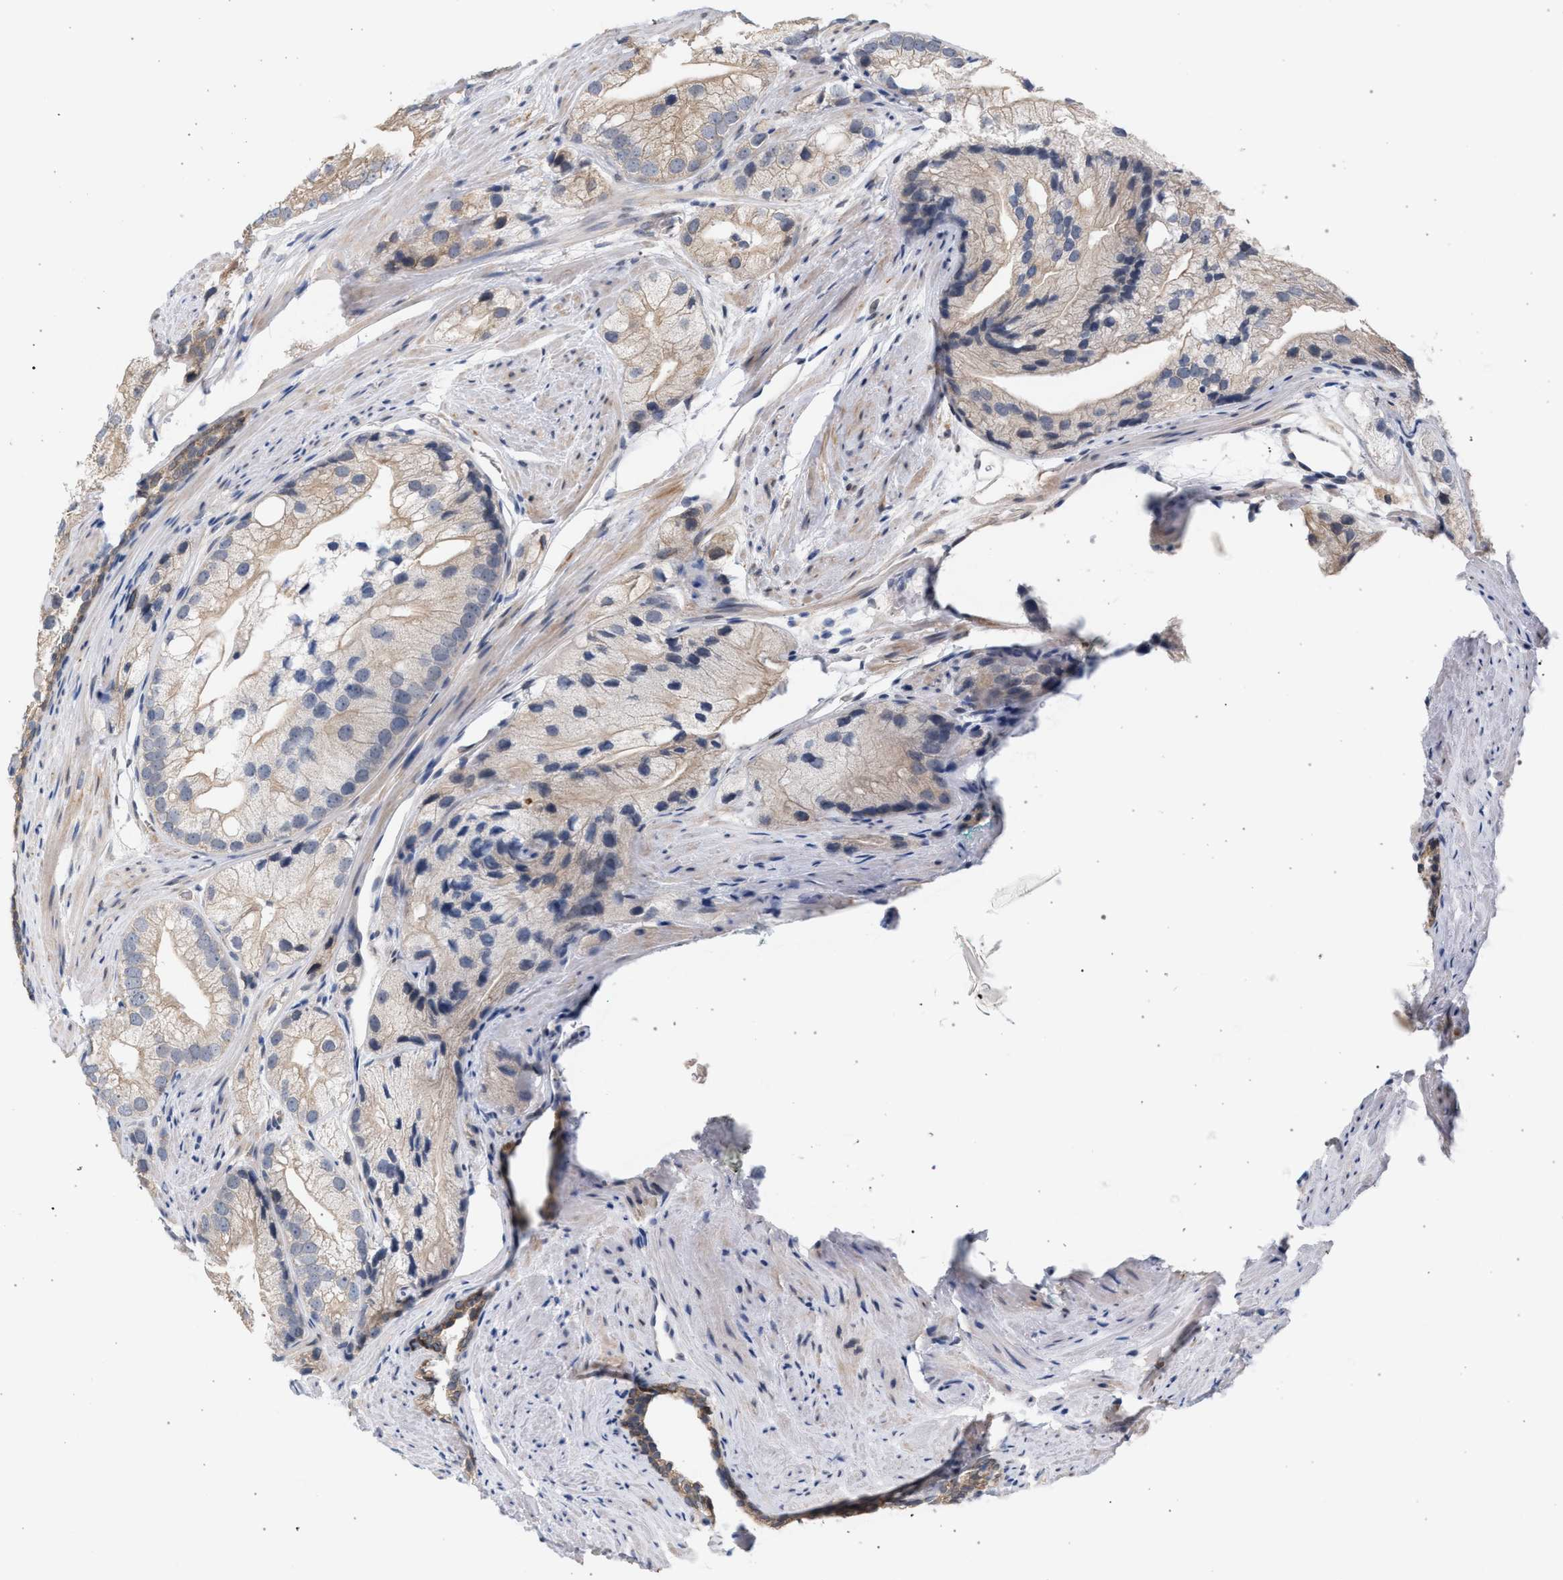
{"staining": {"intensity": "weak", "quantity": ">75%", "location": "cytoplasmic/membranous"}, "tissue": "prostate cancer", "cell_type": "Tumor cells", "image_type": "cancer", "snomed": [{"axis": "morphology", "description": "Adenocarcinoma, Low grade"}, {"axis": "topography", "description": "Prostate"}], "caption": "Immunohistochemical staining of prostate low-grade adenocarcinoma displays weak cytoplasmic/membranous protein expression in approximately >75% of tumor cells.", "gene": "ARPC5L", "patient": {"sex": "male", "age": 69}}